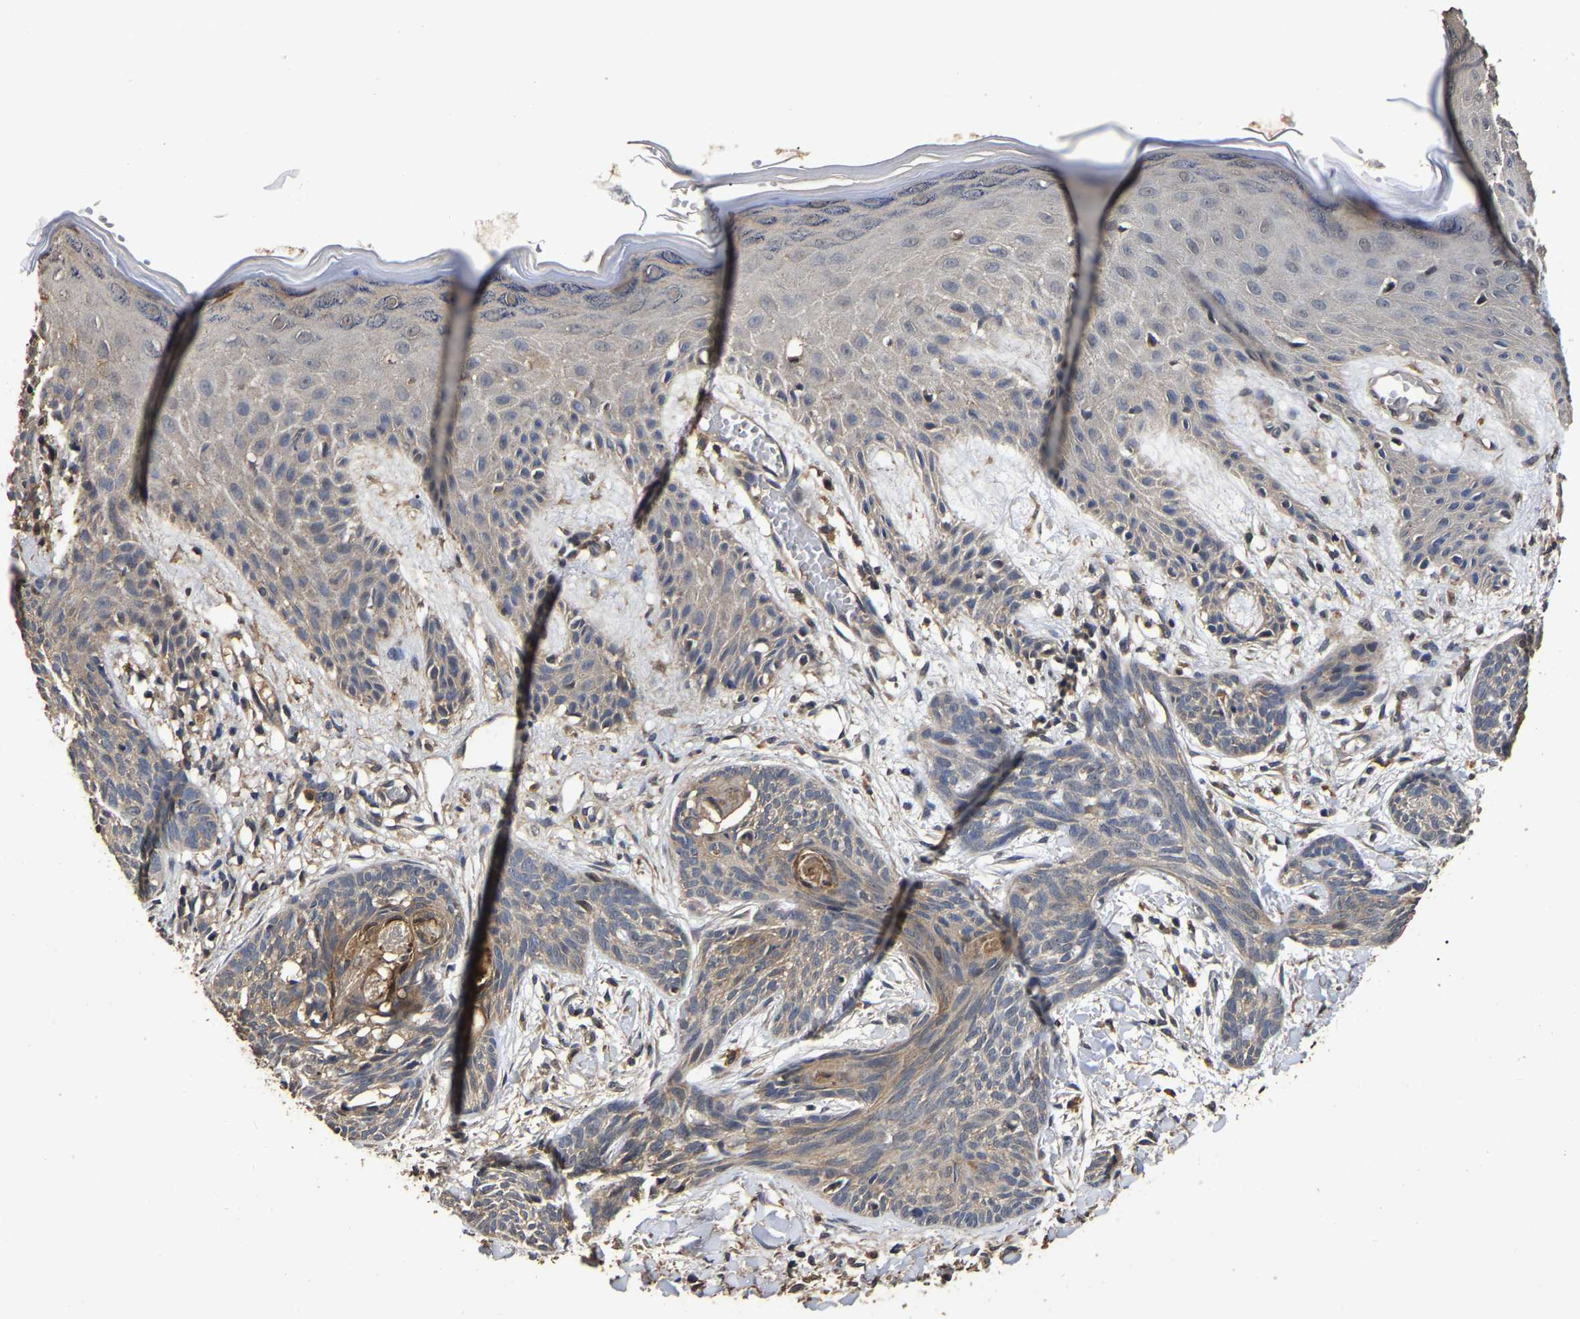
{"staining": {"intensity": "weak", "quantity": "25%-75%", "location": "cytoplasmic/membranous"}, "tissue": "skin cancer", "cell_type": "Tumor cells", "image_type": "cancer", "snomed": [{"axis": "morphology", "description": "Basal cell carcinoma"}, {"axis": "topography", "description": "Skin"}], "caption": "Weak cytoplasmic/membranous staining for a protein is present in approximately 25%-75% of tumor cells of skin cancer (basal cell carcinoma) using immunohistochemistry.", "gene": "STK32C", "patient": {"sex": "female", "age": 59}}